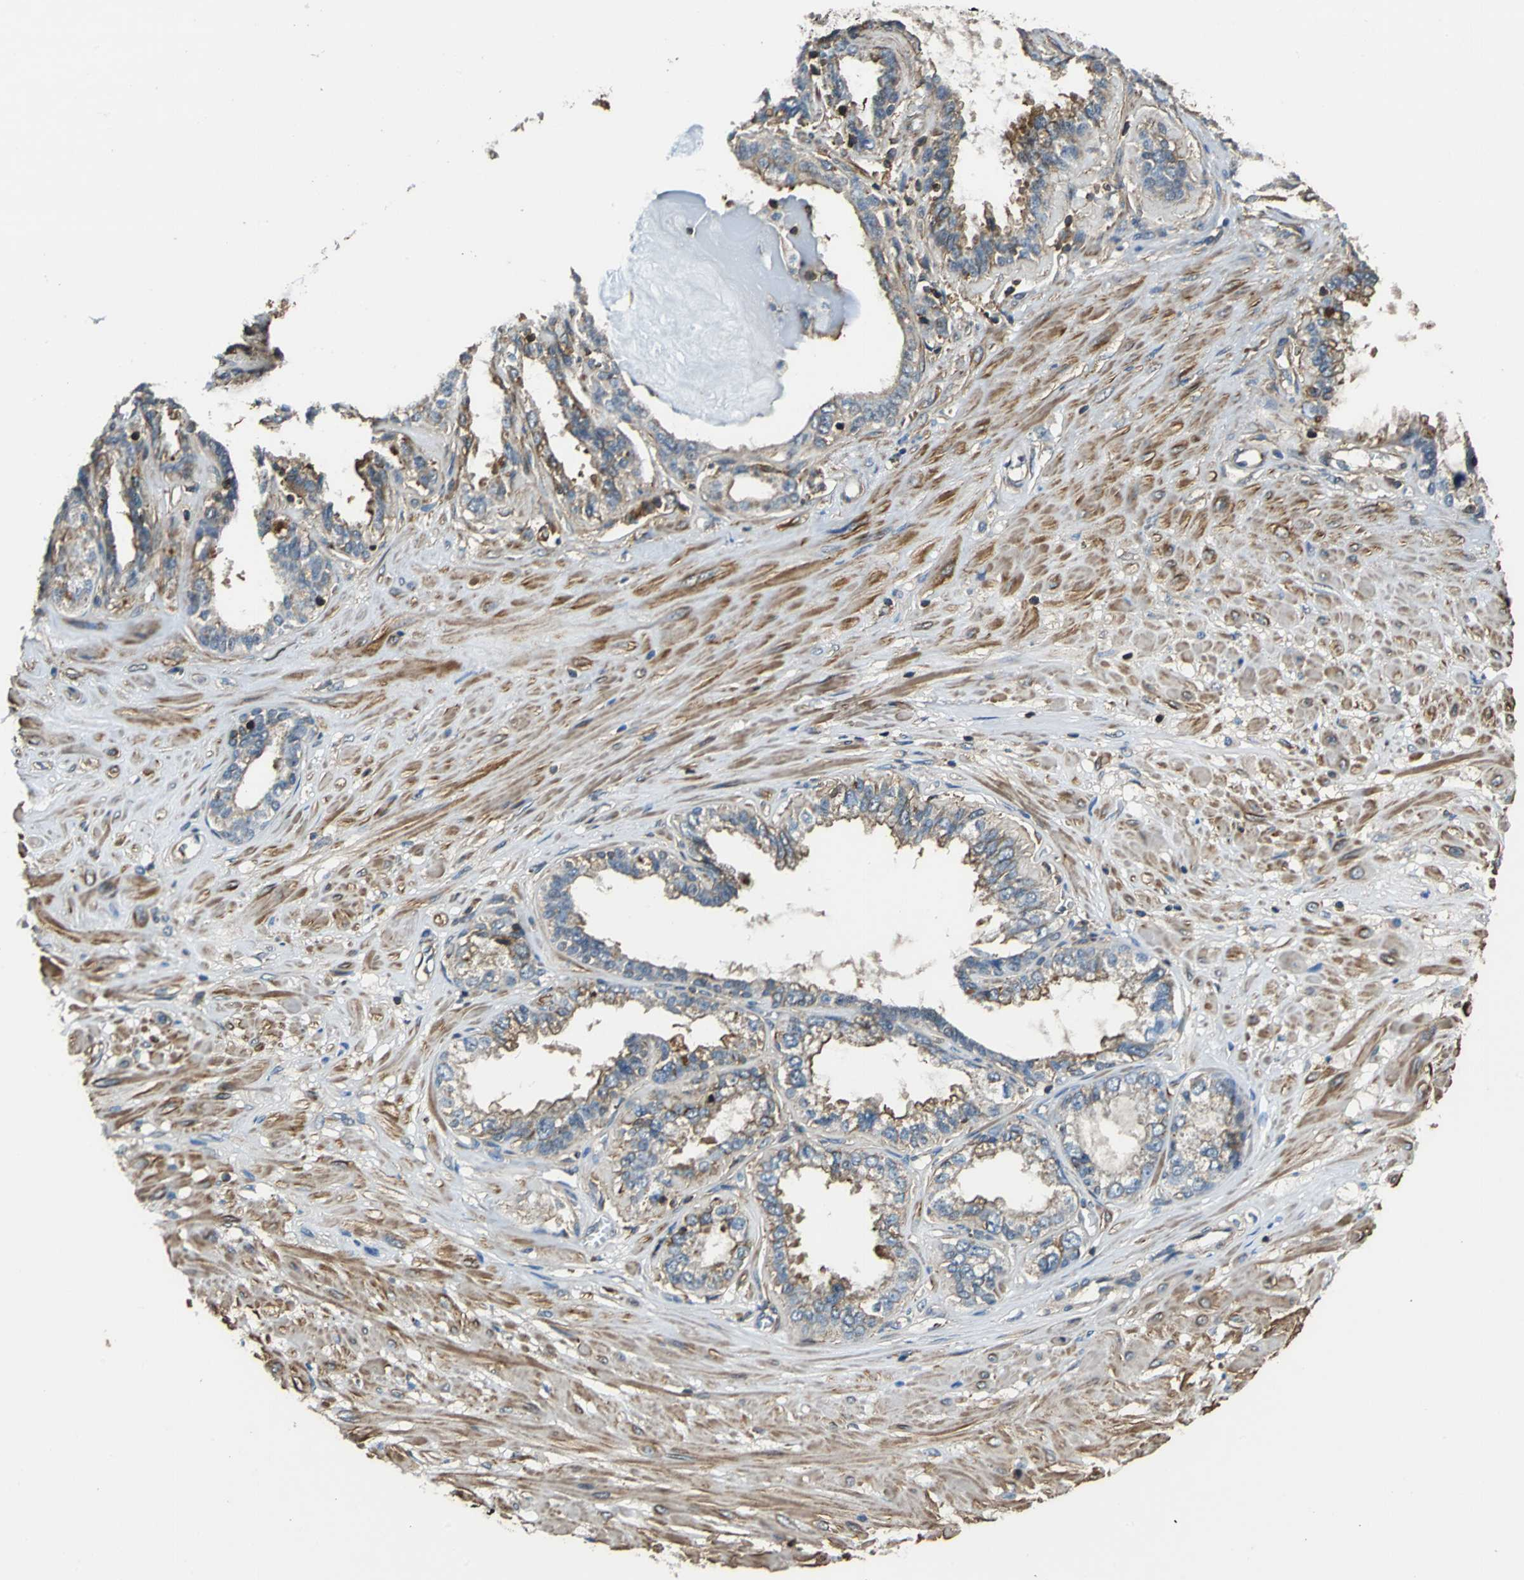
{"staining": {"intensity": "moderate", "quantity": ">75%", "location": "cytoplasmic/membranous"}, "tissue": "seminal vesicle", "cell_type": "Glandular cells", "image_type": "normal", "snomed": [{"axis": "morphology", "description": "Normal tissue, NOS"}, {"axis": "morphology", "description": "Inflammation, NOS"}, {"axis": "topography", "description": "Urinary bladder"}, {"axis": "topography", "description": "Prostate"}, {"axis": "topography", "description": "Seminal veicle"}], "caption": "A medium amount of moderate cytoplasmic/membranous staining is seen in about >75% of glandular cells in normal seminal vesicle. (DAB IHC with brightfield microscopy, high magnification).", "gene": "PARVA", "patient": {"sex": "male", "age": 82}}